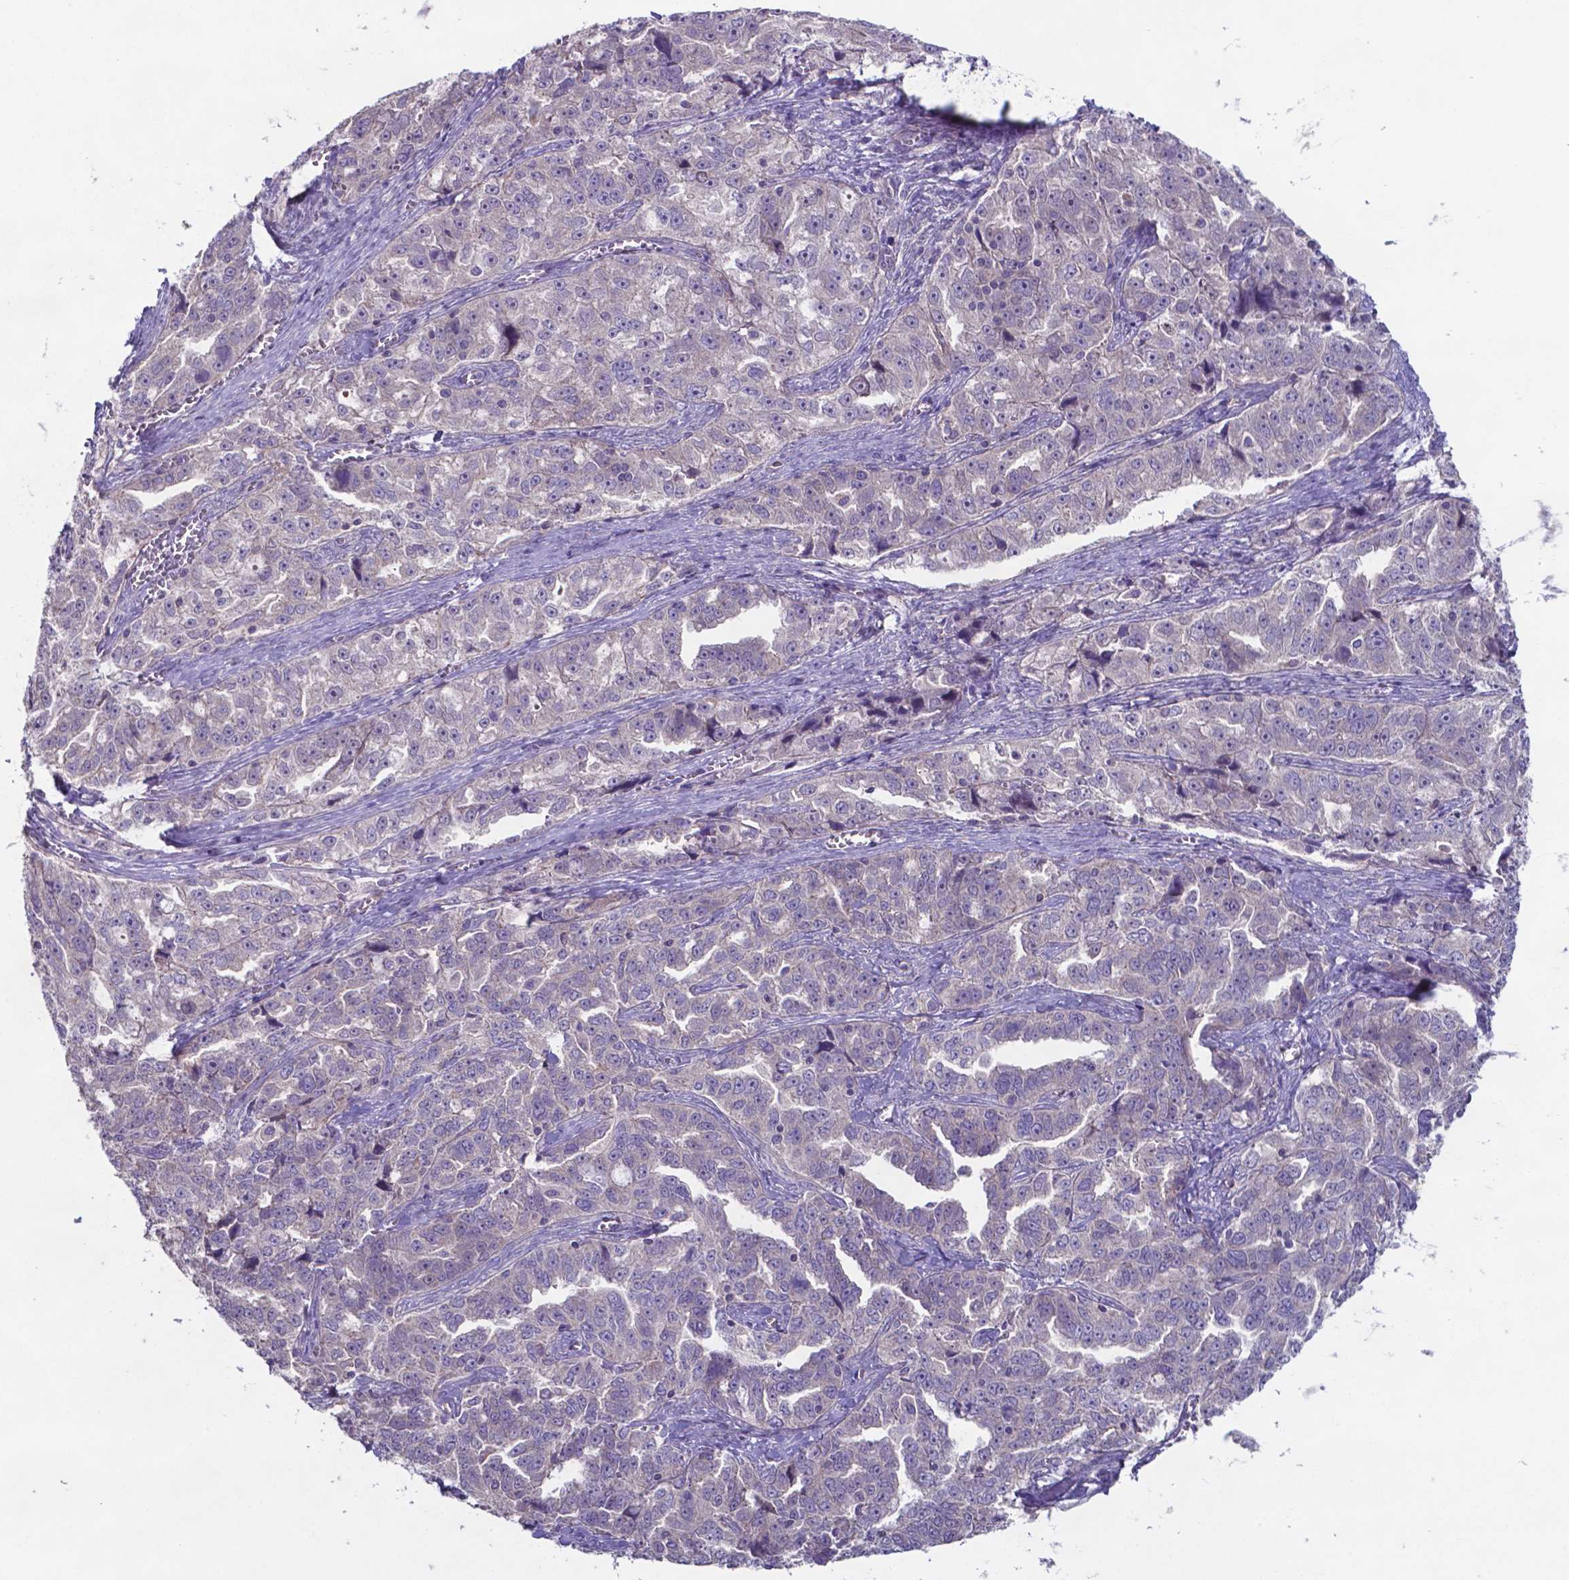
{"staining": {"intensity": "negative", "quantity": "none", "location": "none"}, "tissue": "ovarian cancer", "cell_type": "Tumor cells", "image_type": "cancer", "snomed": [{"axis": "morphology", "description": "Cystadenocarcinoma, serous, NOS"}, {"axis": "topography", "description": "Ovary"}], "caption": "Ovarian serous cystadenocarcinoma was stained to show a protein in brown. There is no significant expression in tumor cells. Brightfield microscopy of IHC stained with DAB (brown) and hematoxylin (blue), captured at high magnification.", "gene": "TYRO3", "patient": {"sex": "female", "age": 51}}